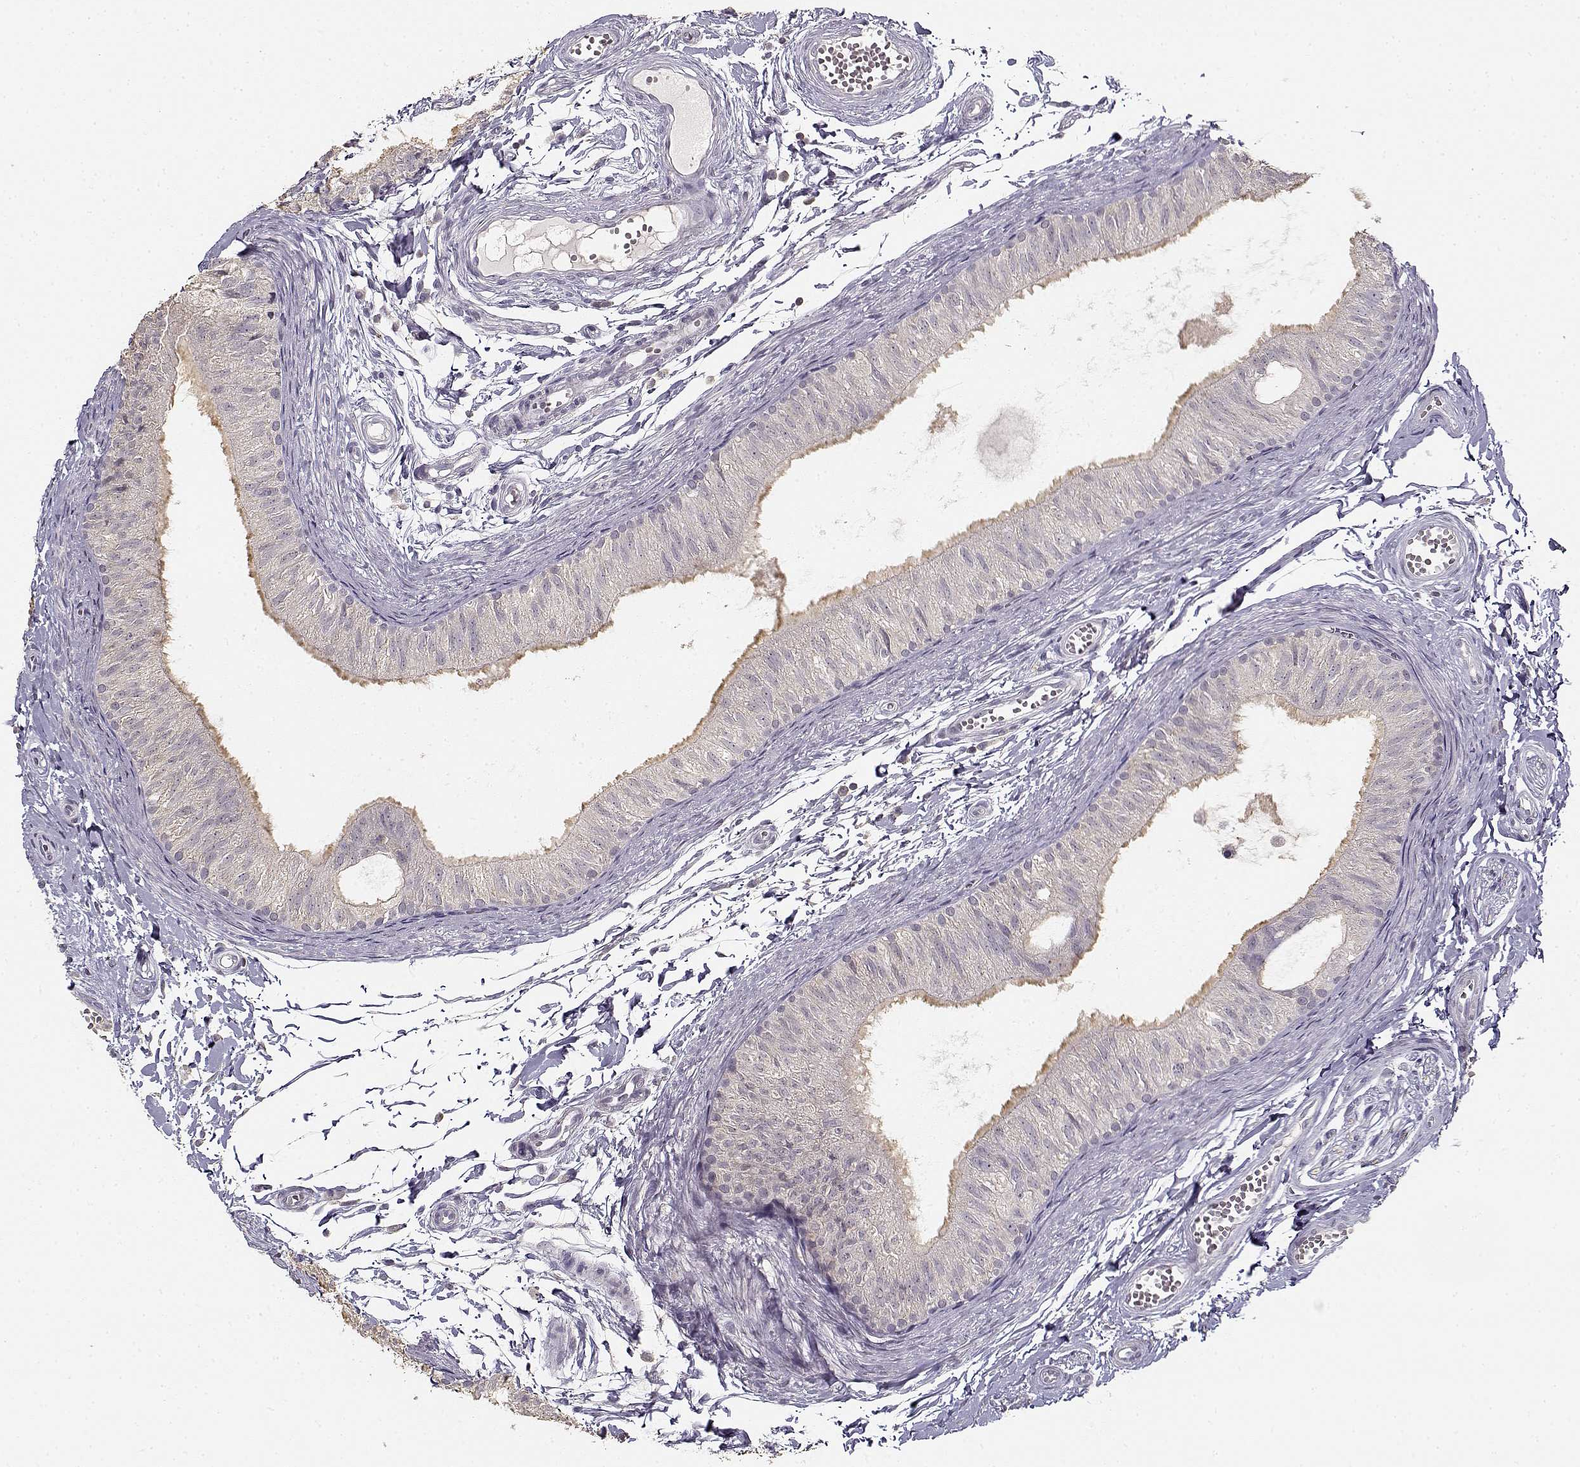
{"staining": {"intensity": "moderate", "quantity": ">75%", "location": "cytoplasmic/membranous"}, "tissue": "epididymis", "cell_type": "Glandular cells", "image_type": "normal", "snomed": [{"axis": "morphology", "description": "Normal tissue, NOS"}, {"axis": "topography", "description": "Epididymis"}], "caption": "A medium amount of moderate cytoplasmic/membranous expression is identified in approximately >75% of glandular cells in unremarkable epididymis.", "gene": "UROC1", "patient": {"sex": "male", "age": 22}}